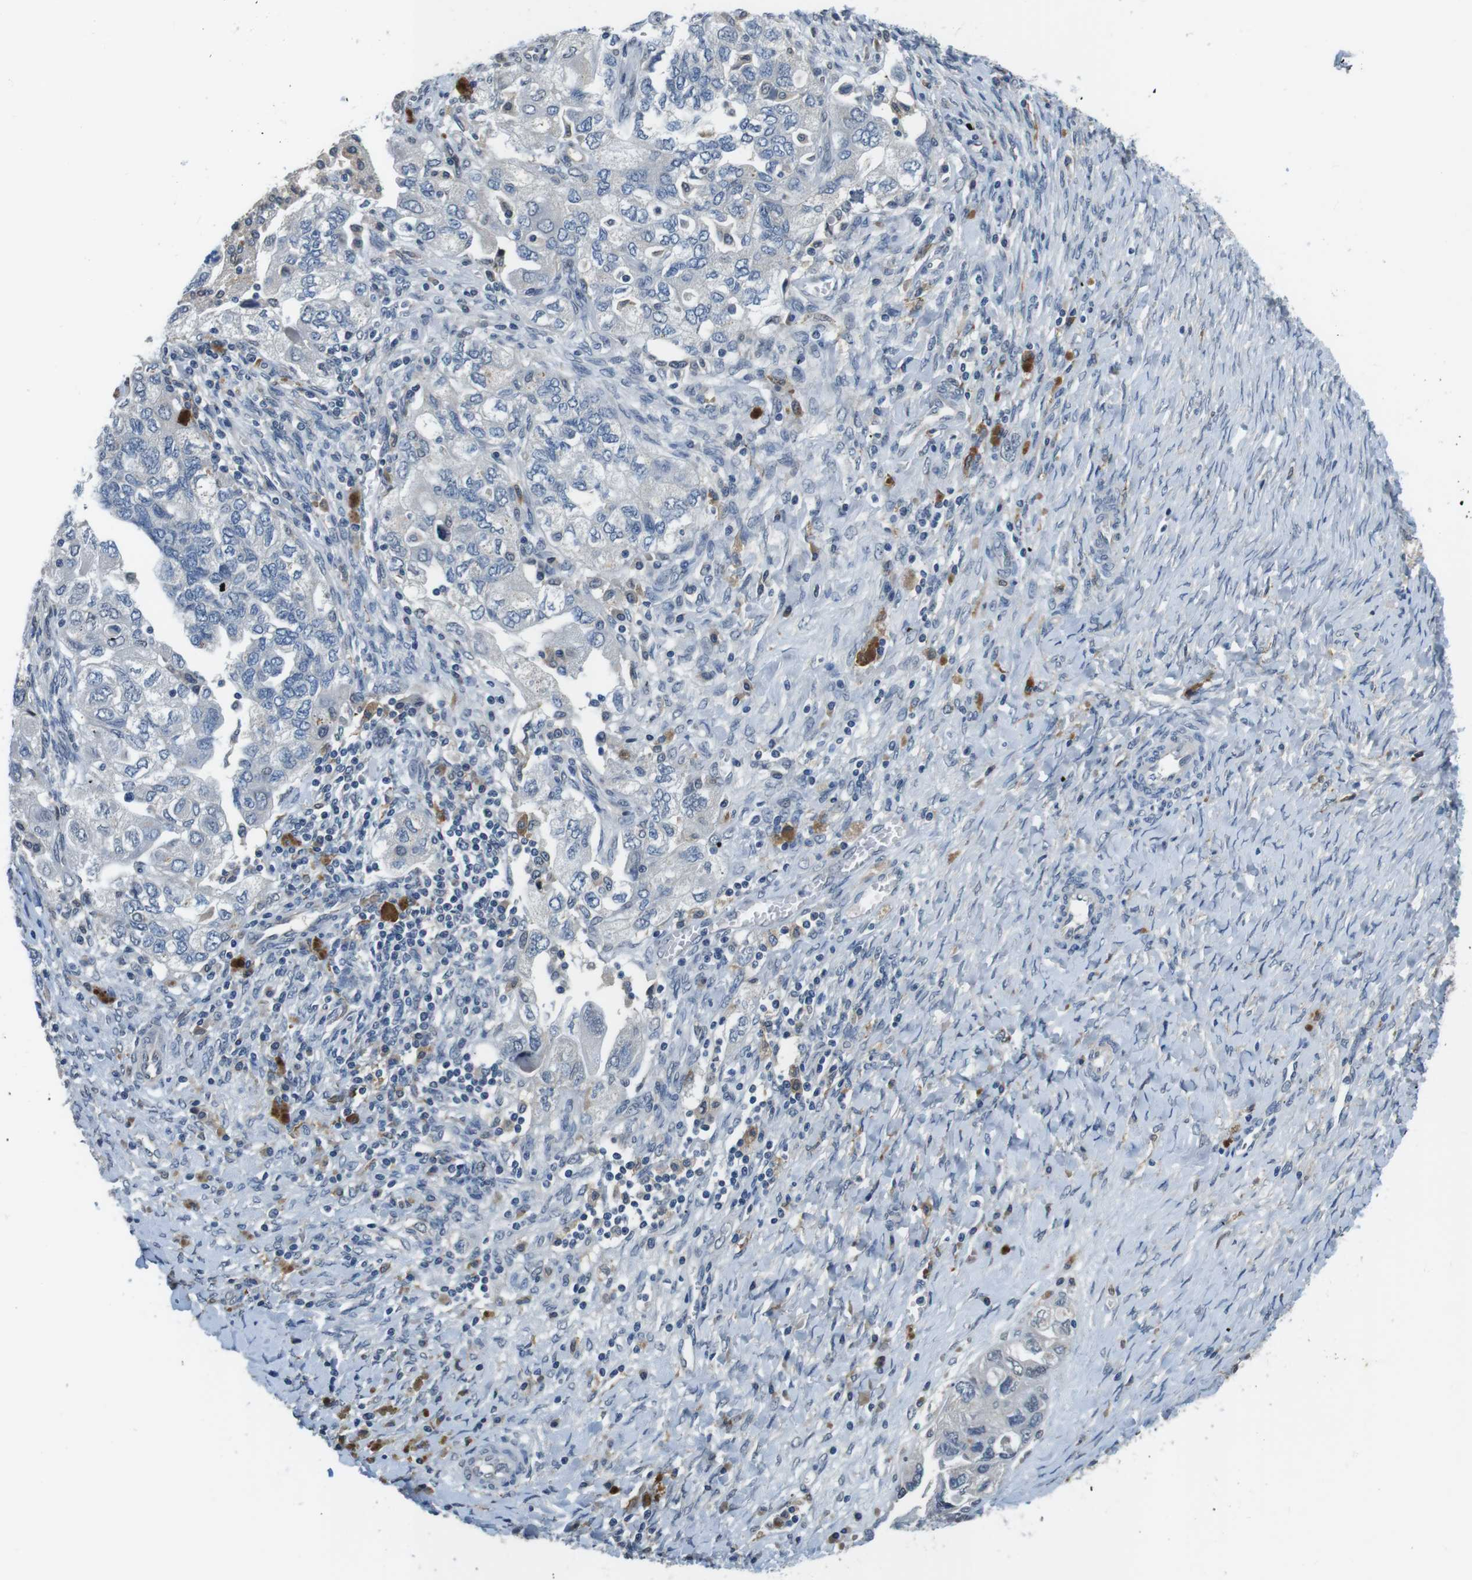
{"staining": {"intensity": "negative", "quantity": "none", "location": "none"}, "tissue": "ovarian cancer", "cell_type": "Tumor cells", "image_type": "cancer", "snomed": [{"axis": "morphology", "description": "Carcinoma, NOS"}, {"axis": "morphology", "description": "Cystadenocarcinoma, serous, NOS"}, {"axis": "topography", "description": "Ovary"}], "caption": "Immunohistochemistry of human ovarian serous cystadenocarcinoma shows no positivity in tumor cells.", "gene": "CD163L1", "patient": {"sex": "female", "age": 69}}